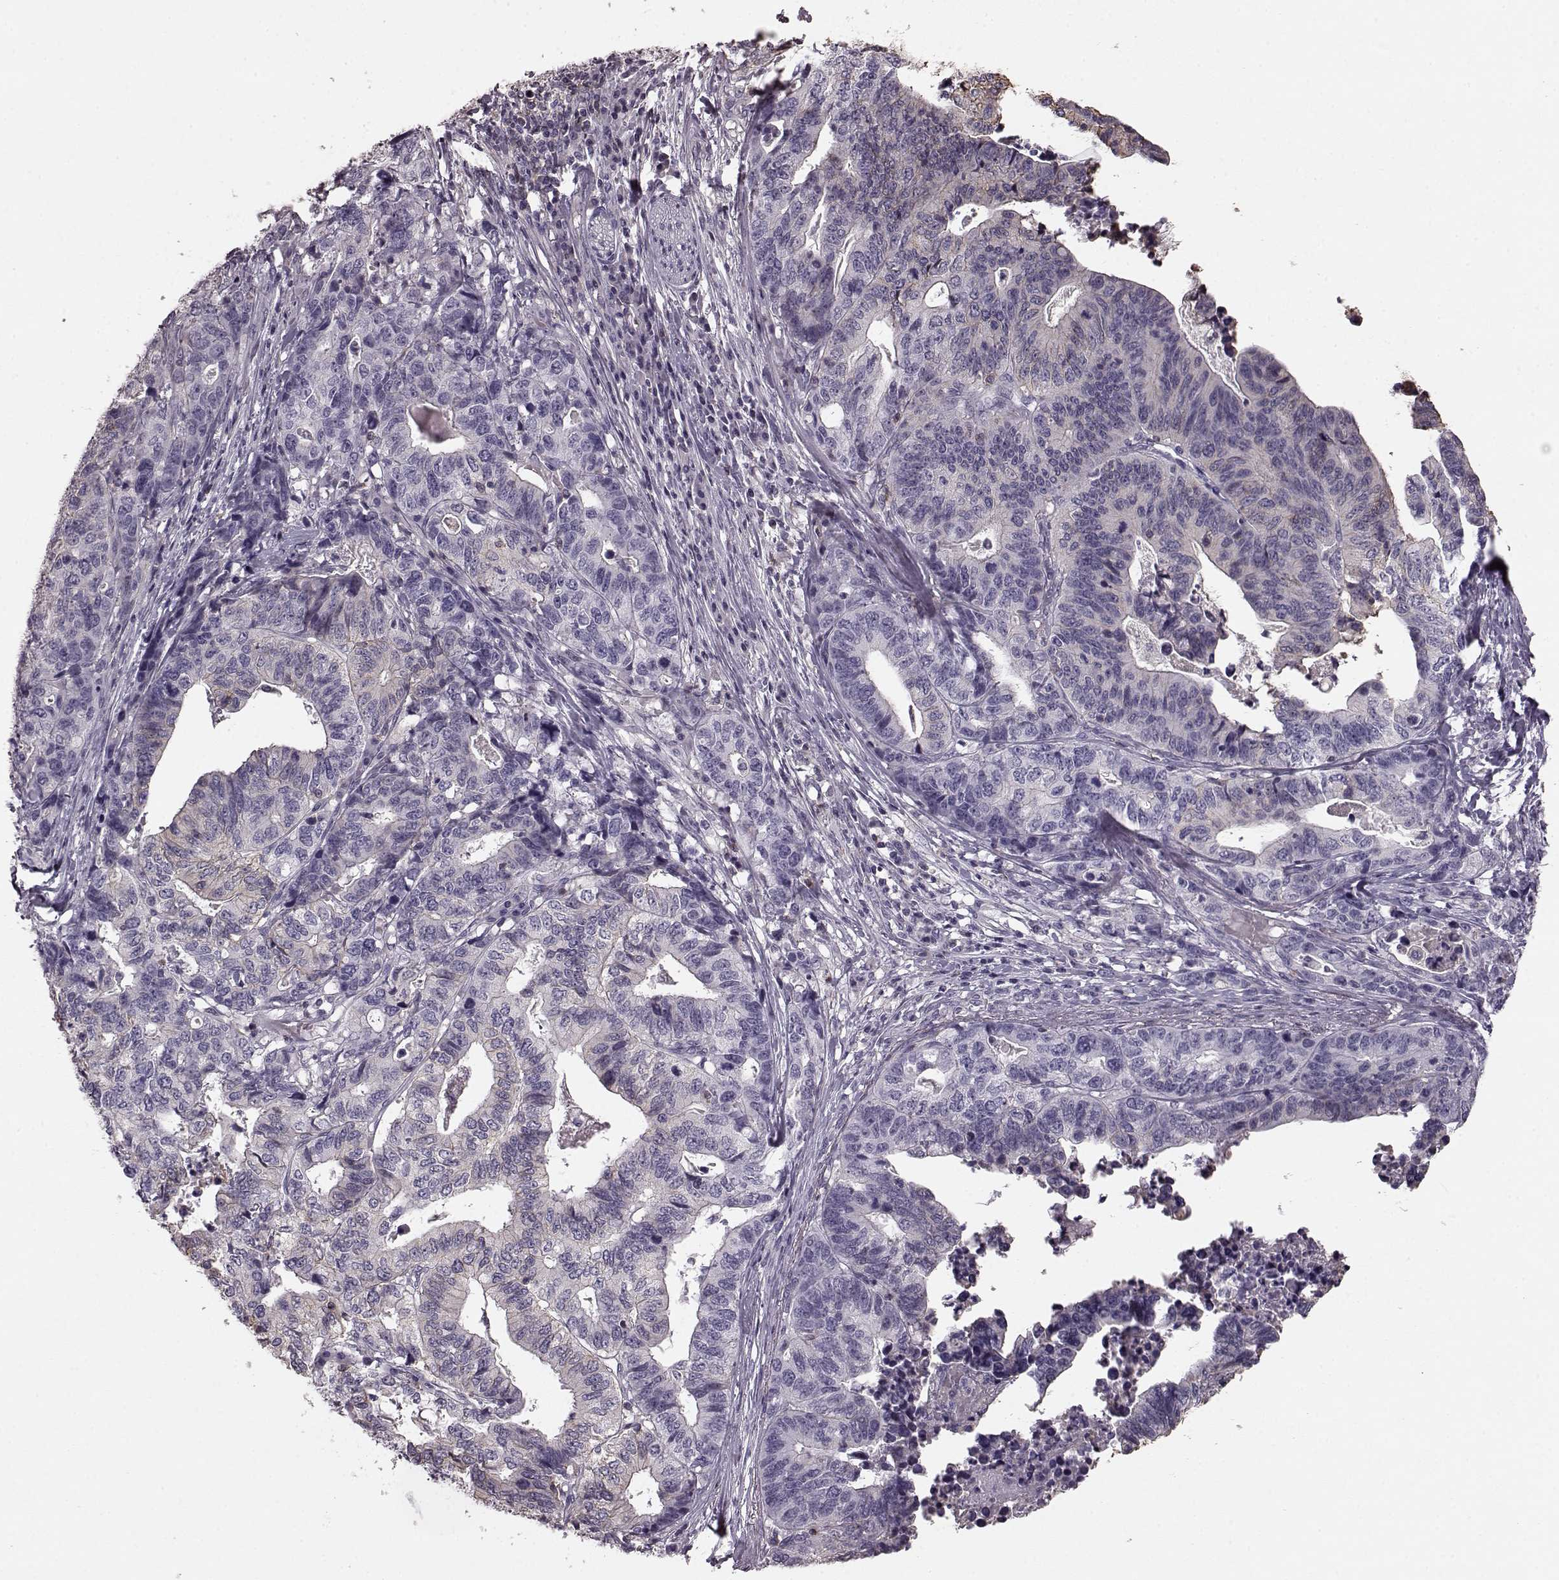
{"staining": {"intensity": "negative", "quantity": "none", "location": "none"}, "tissue": "stomach cancer", "cell_type": "Tumor cells", "image_type": "cancer", "snomed": [{"axis": "morphology", "description": "Adenocarcinoma, NOS"}, {"axis": "topography", "description": "Stomach, upper"}], "caption": "There is no significant staining in tumor cells of stomach cancer.", "gene": "PDCD1", "patient": {"sex": "female", "age": 67}}